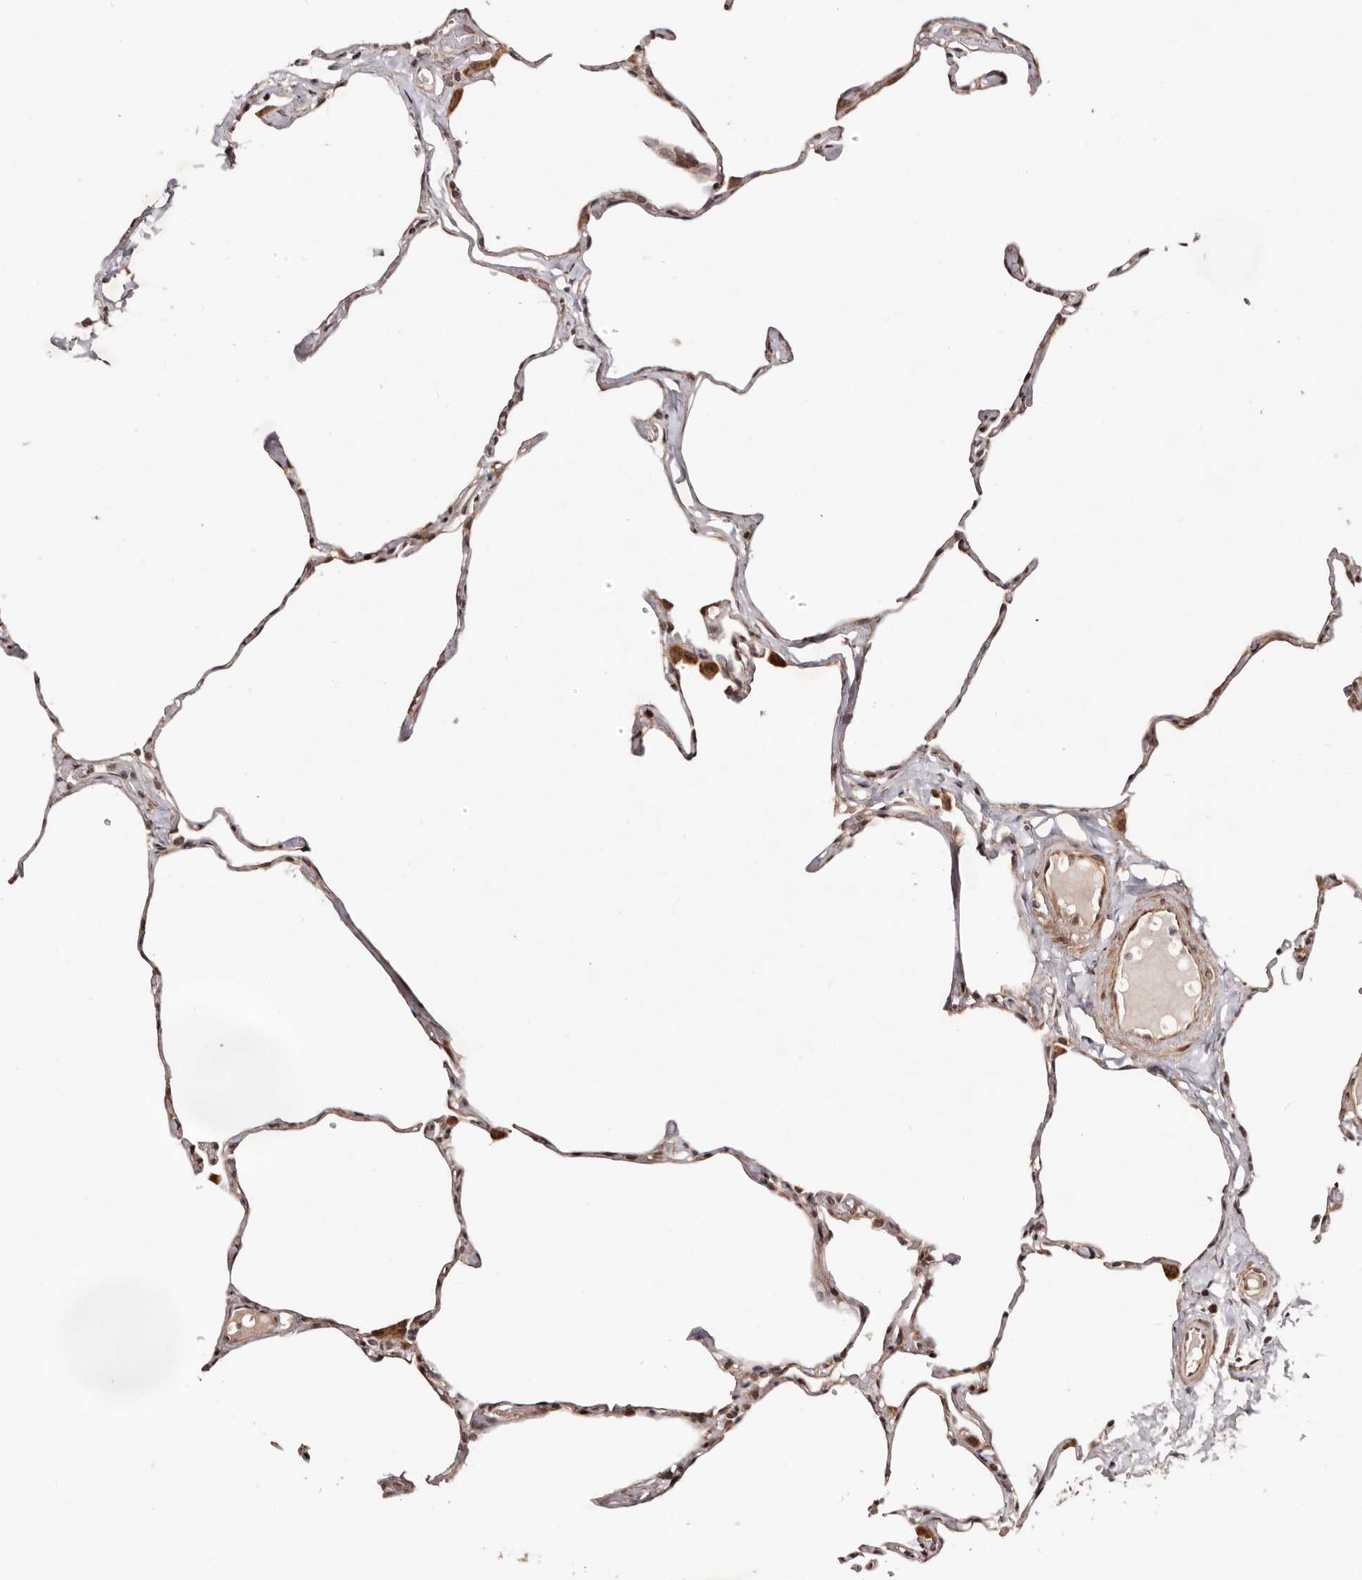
{"staining": {"intensity": "moderate", "quantity": "<25%", "location": "cytoplasmic/membranous,nuclear"}, "tissue": "lung", "cell_type": "Alveolar cells", "image_type": "normal", "snomed": [{"axis": "morphology", "description": "Normal tissue, NOS"}, {"axis": "topography", "description": "Lung"}], "caption": "Moderate cytoplasmic/membranous,nuclear staining for a protein is seen in approximately <25% of alveolar cells of normal lung using IHC.", "gene": "HIVEP3", "patient": {"sex": "male", "age": 65}}